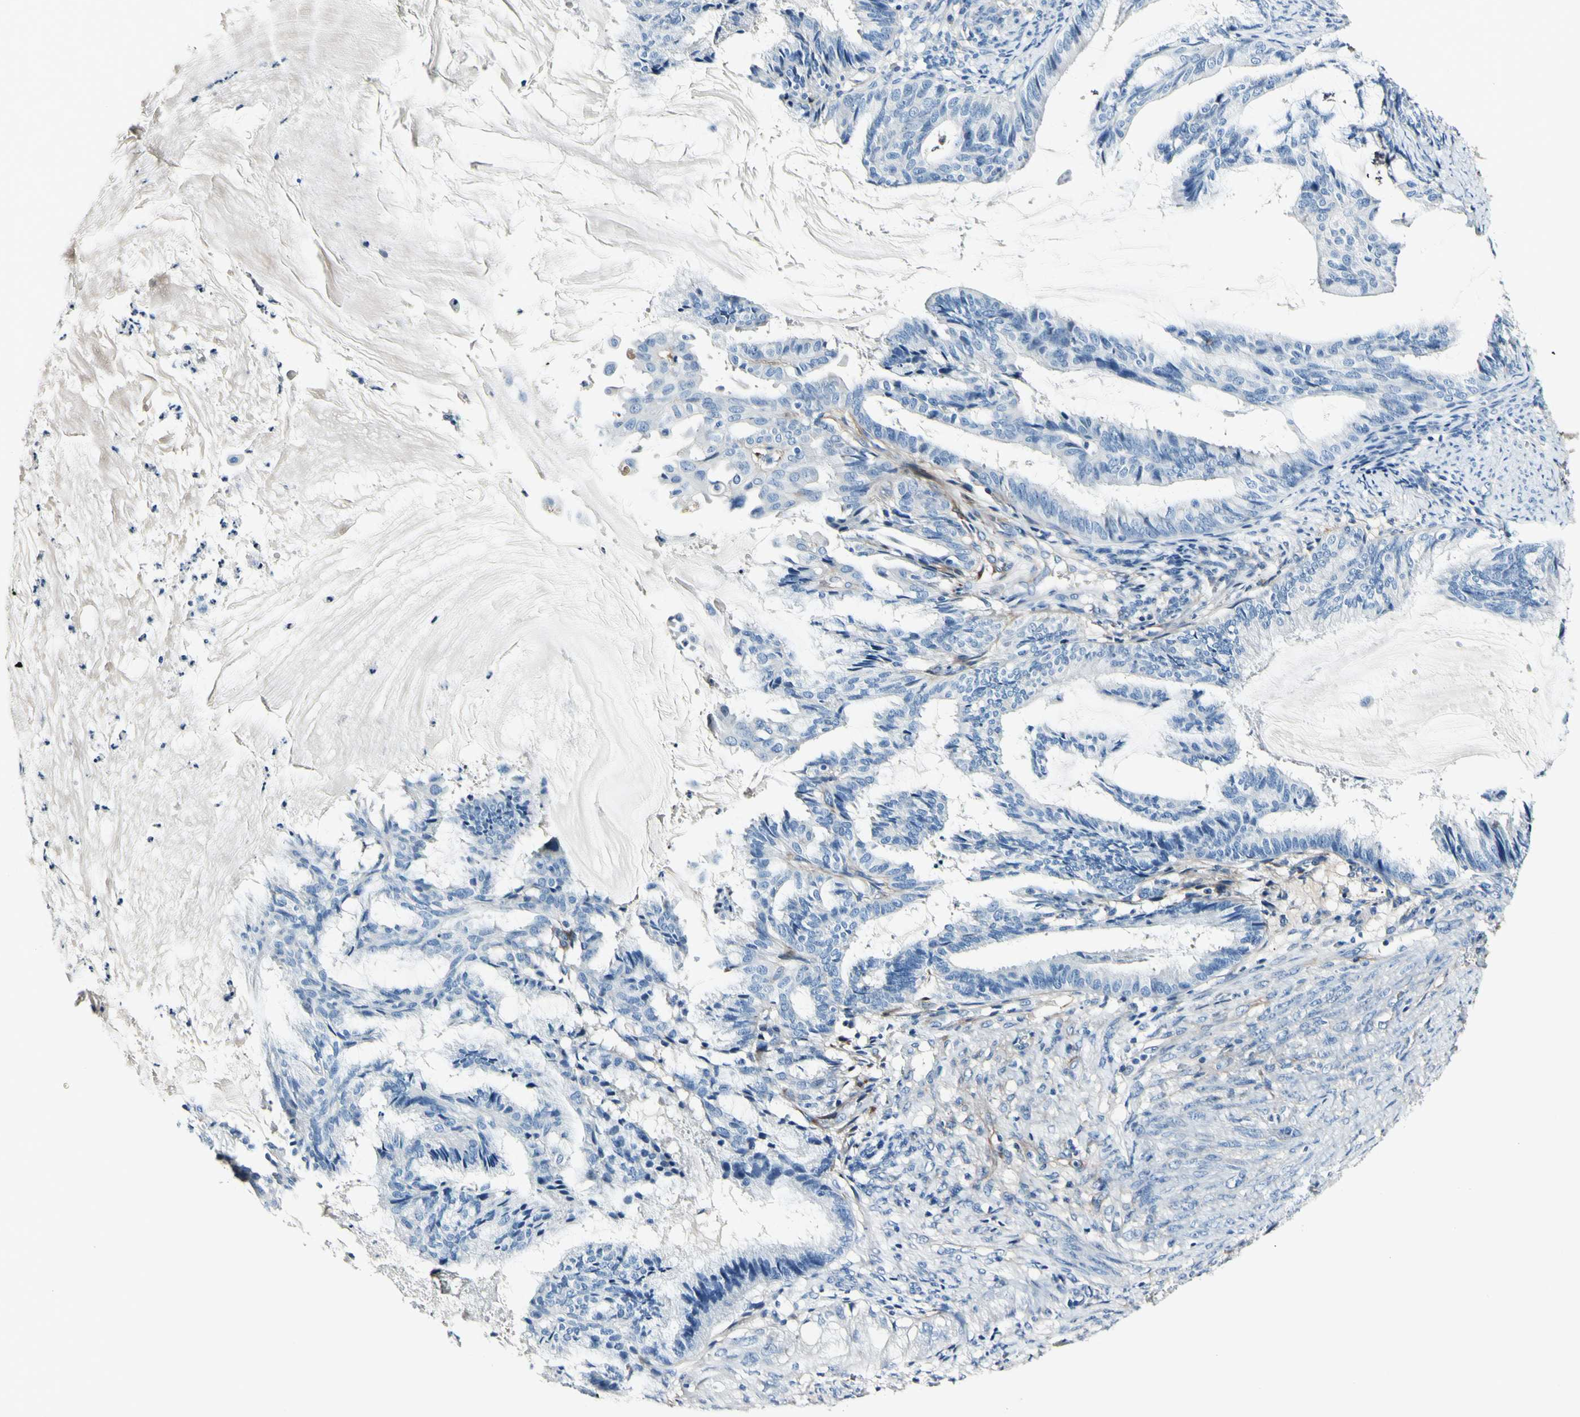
{"staining": {"intensity": "negative", "quantity": "none", "location": "none"}, "tissue": "endometrial cancer", "cell_type": "Tumor cells", "image_type": "cancer", "snomed": [{"axis": "morphology", "description": "Adenocarcinoma, NOS"}, {"axis": "topography", "description": "Endometrium"}], "caption": "Immunohistochemistry (IHC) image of human endometrial adenocarcinoma stained for a protein (brown), which displays no expression in tumor cells. (IHC, brightfield microscopy, high magnification).", "gene": "COL6A3", "patient": {"sex": "female", "age": 86}}